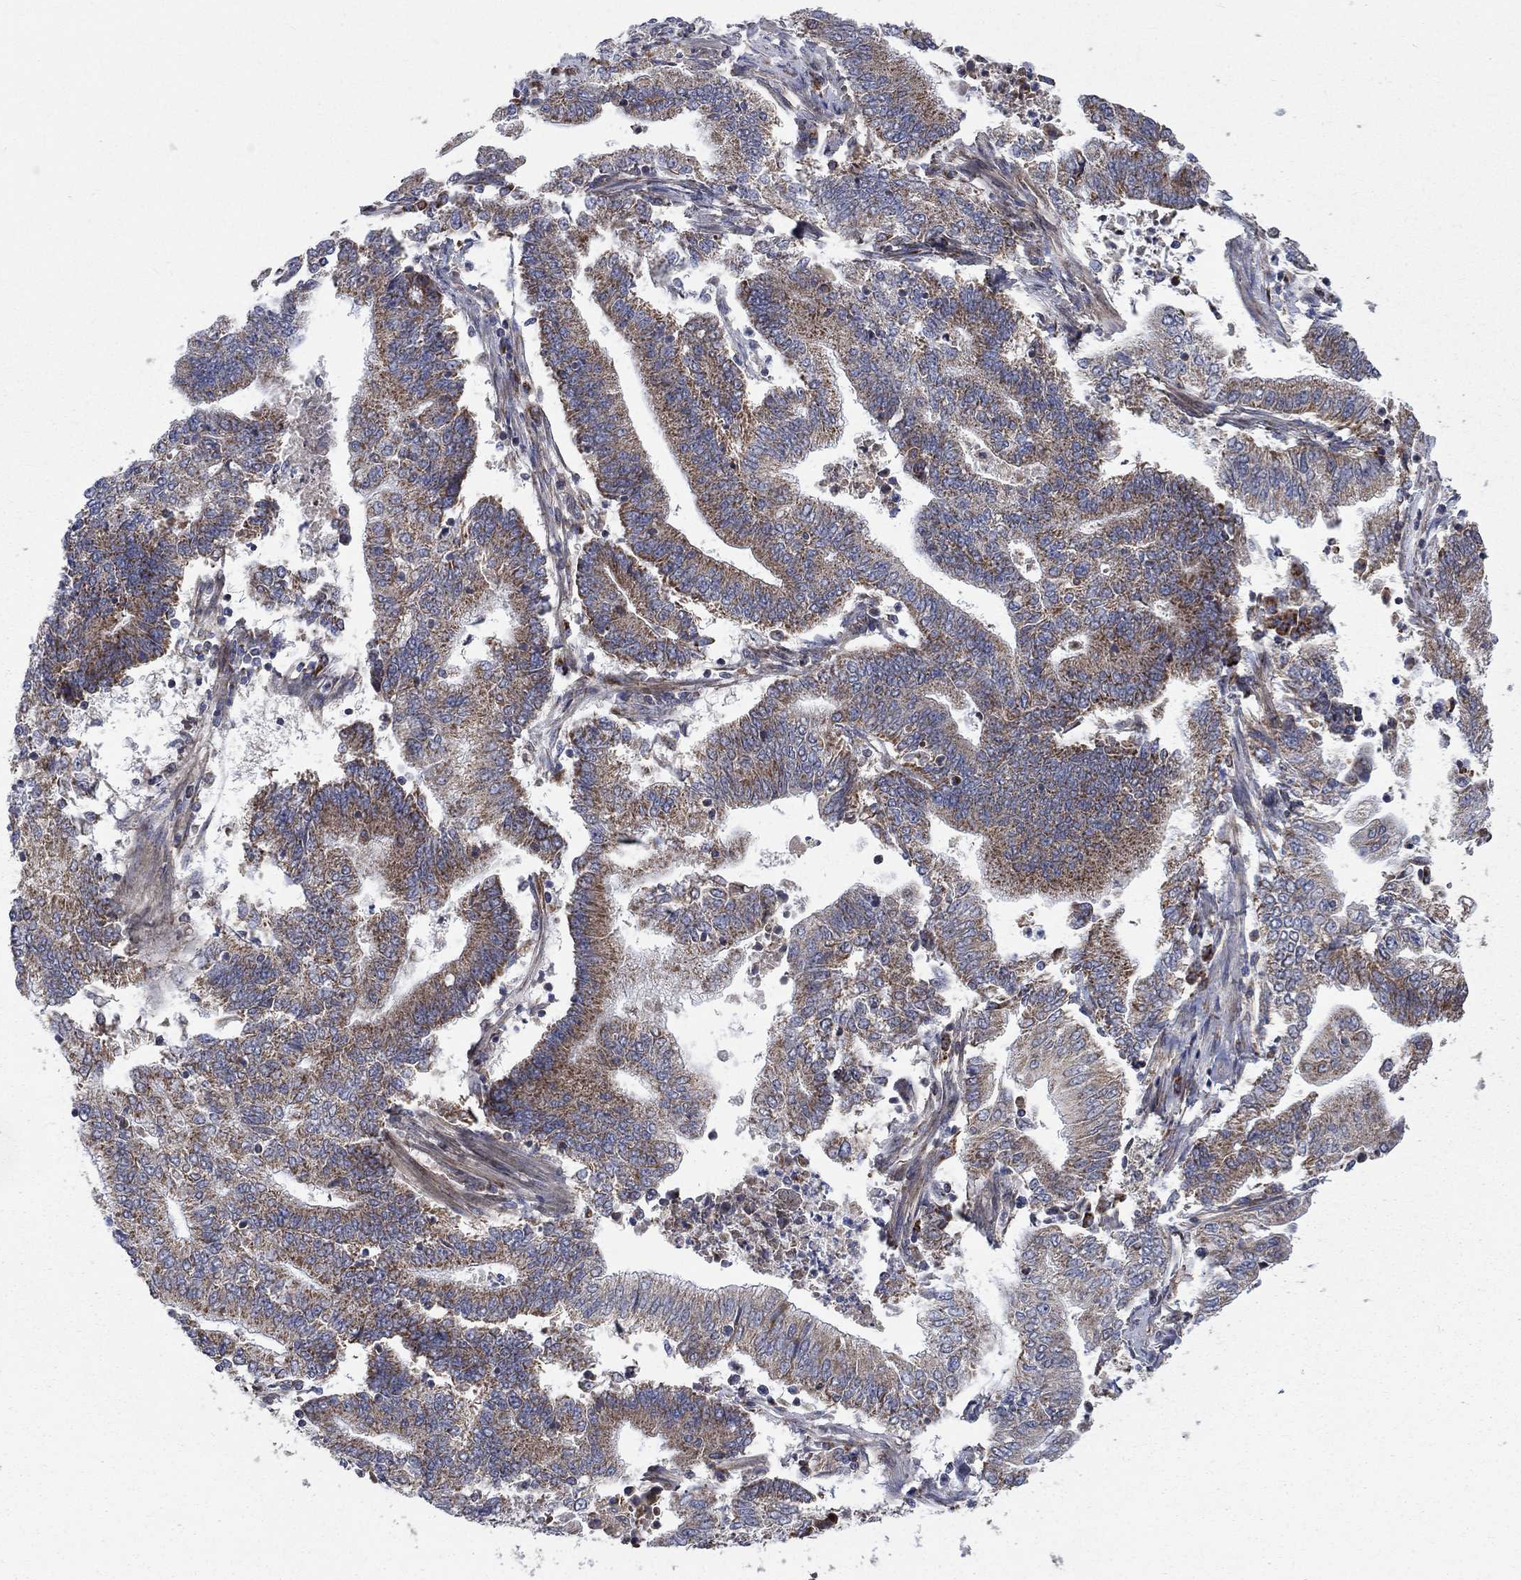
{"staining": {"intensity": "moderate", "quantity": "25%-75%", "location": "cytoplasmic/membranous"}, "tissue": "endometrial cancer", "cell_type": "Tumor cells", "image_type": "cancer", "snomed": [{"axis": "morphology", "description": "Adenocarcinoma, NOS"}, {"axis": "topography", "description": "Uterus"}, {"axis": "topography", "description": "Endometrium"}], "caption": "Moderate cytoplasmic/membranous protein staining is present in about 25%-75% of tumor cells in endometrial cancer (adenocarcinoma). (Stains: DAB (3,3'-diaminobenzidine) in brown, nuclei in blue, Microscopy: brightfield microscopy at high magnification).", "gene": "NDUFC1", "patient": {"sex": "female", "age": 54}}